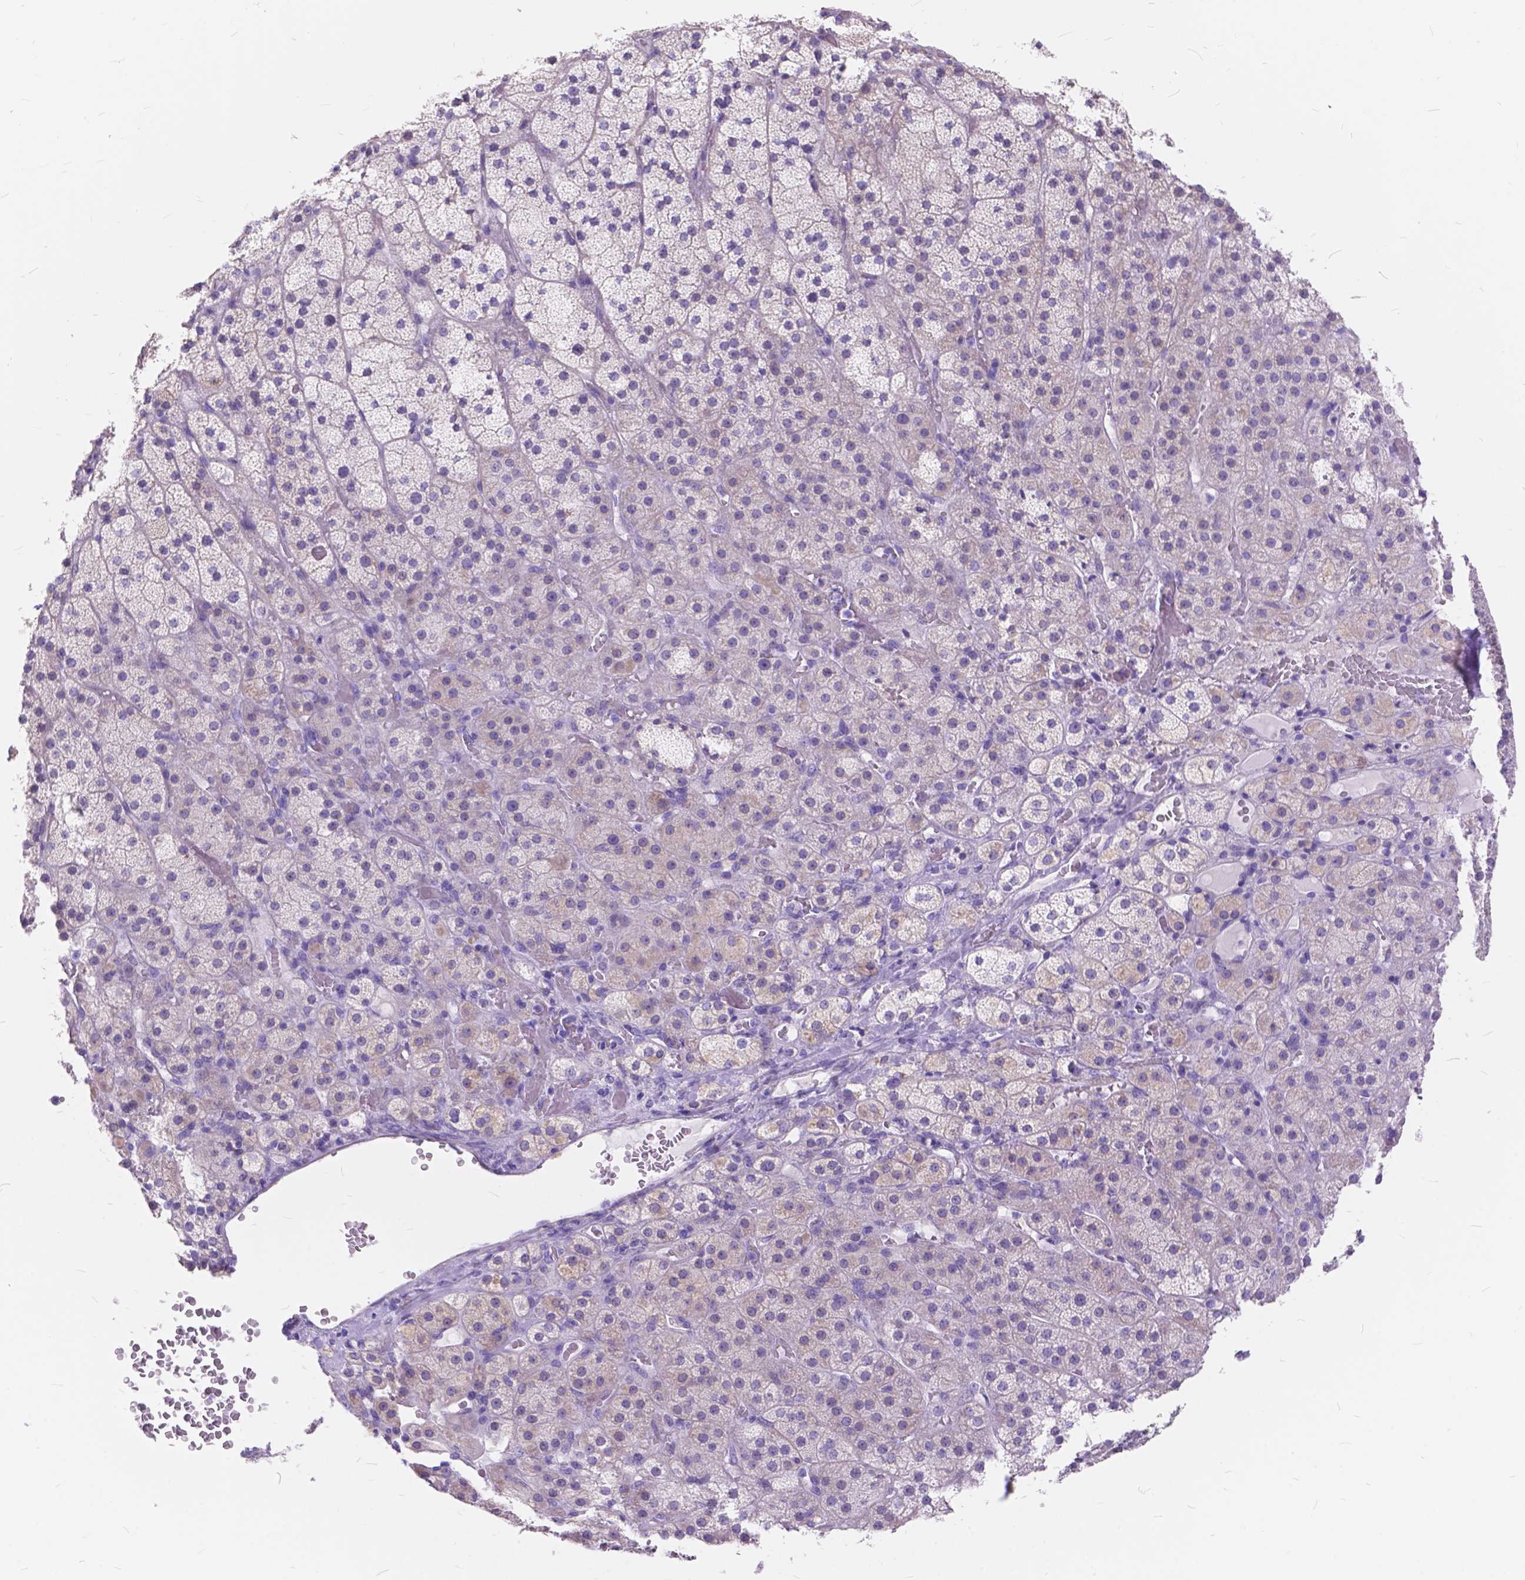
{"staining": {"intensity": "negative", "quantity": "none", "location": "none"}, "tissue": "adrenal gland", "cell_type": "Glandular cells", "image_type": "normal", "snomed": [{"axis": "morphology", "description": "Normal tissue, NOS"}, {"axis": "topography", "description": "Adrenal gland"}], "caption": "A high-resolution histopathology image shows immunohistochemistry staining of benign adrenal gland, which shows no significant staining in glandular cells.", "gene": "FOXL2", "patient": {"sex": "male", "age": 57}}